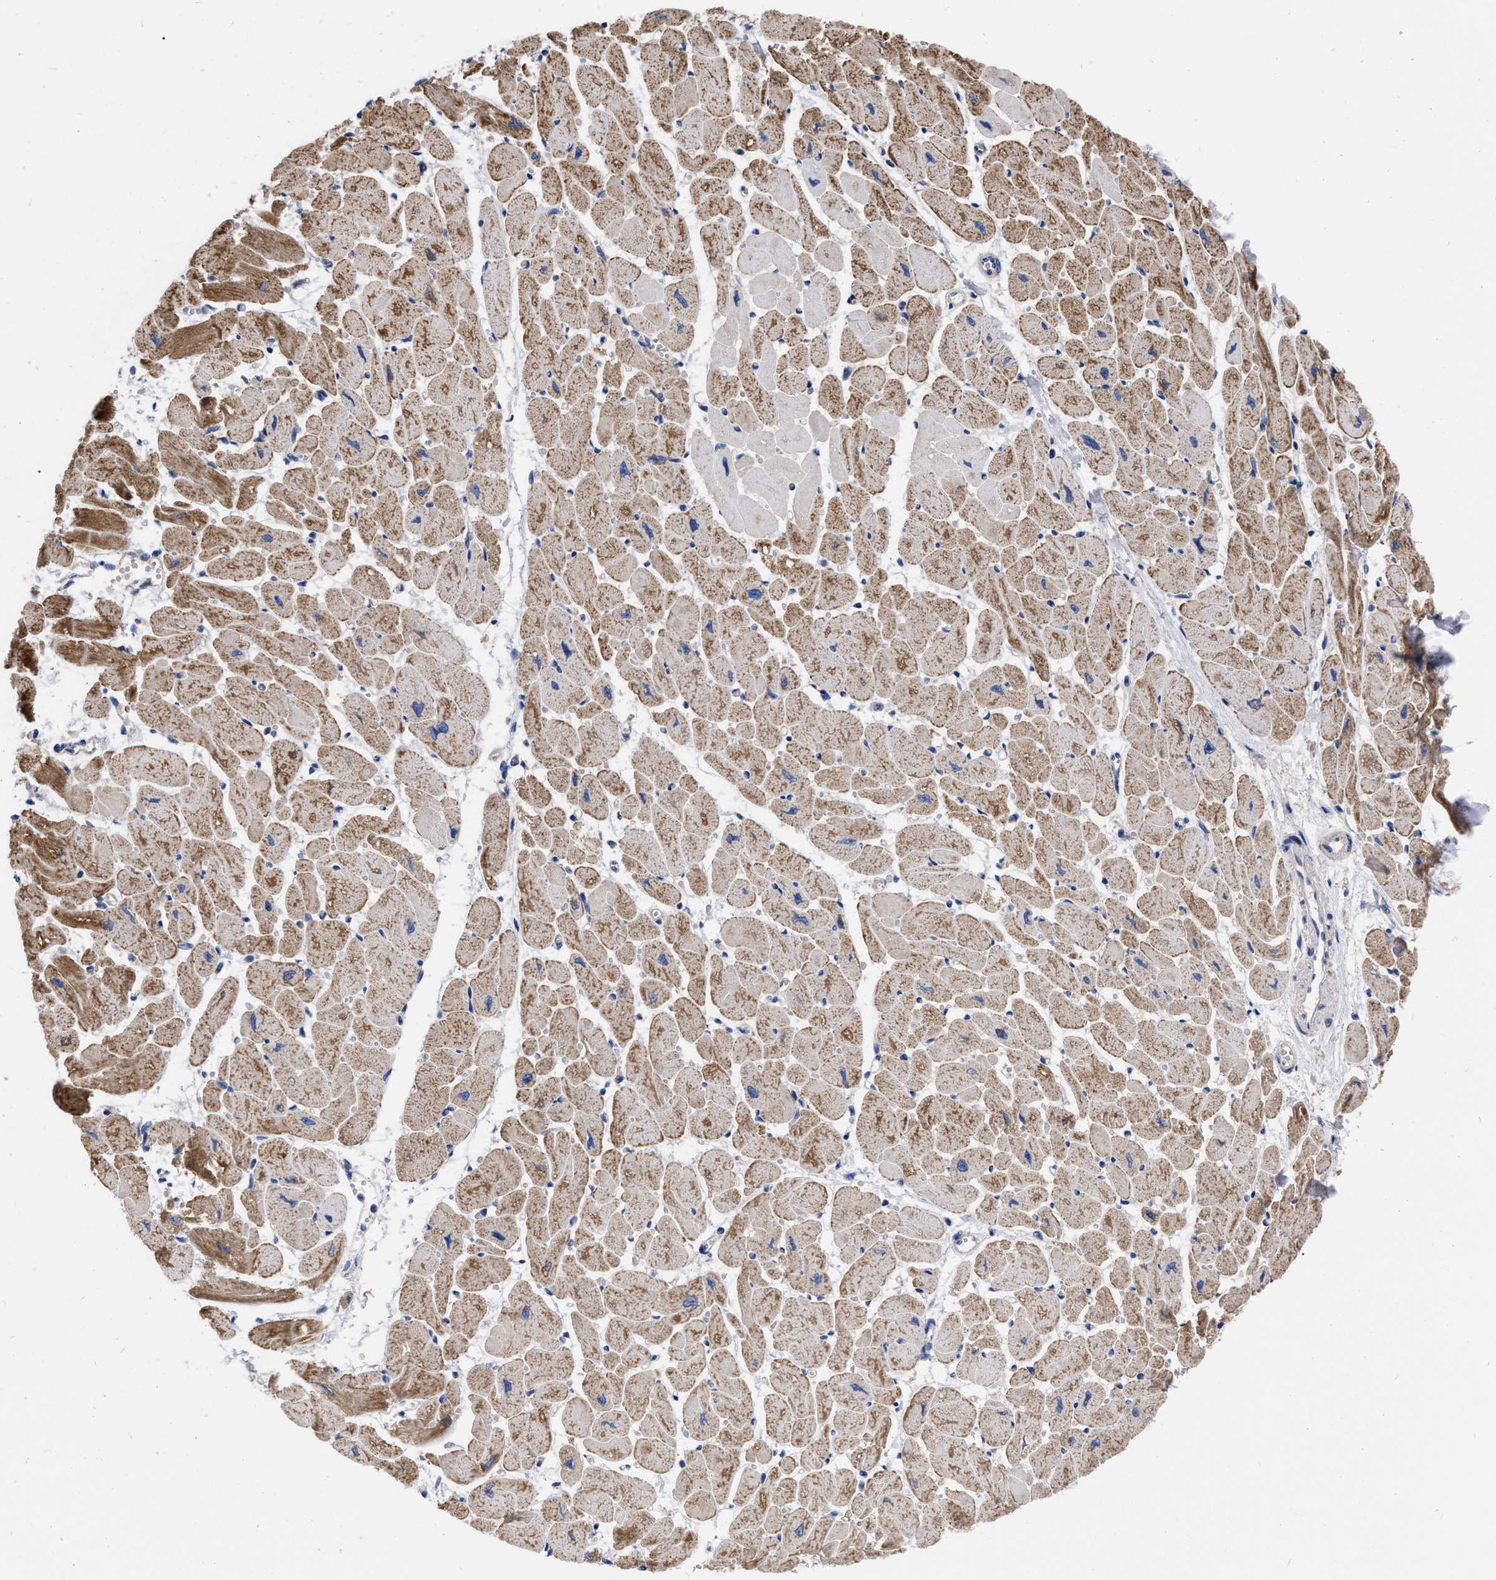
{"staining": {"intensity": "moderate", "quantity": "25%-75%", "location": "cytoplasmic/membranous"}, "tissue": "heart muscle", "cell_type": "Cardiomyocytes", "image_type": "normal", "snomed": [{"axis": "morphology", "description": "Normal tissue, NOS"}, {"axis": "topography", "description": "Heart"}], "caption": "Moderate cytoplasmic/membranous protein positivity is appreciated in about 25%-75% of cardiomyocytes in heart muscle.", "gene": "CDKN2C", "patient": {"sex": "female", "age": 54}}